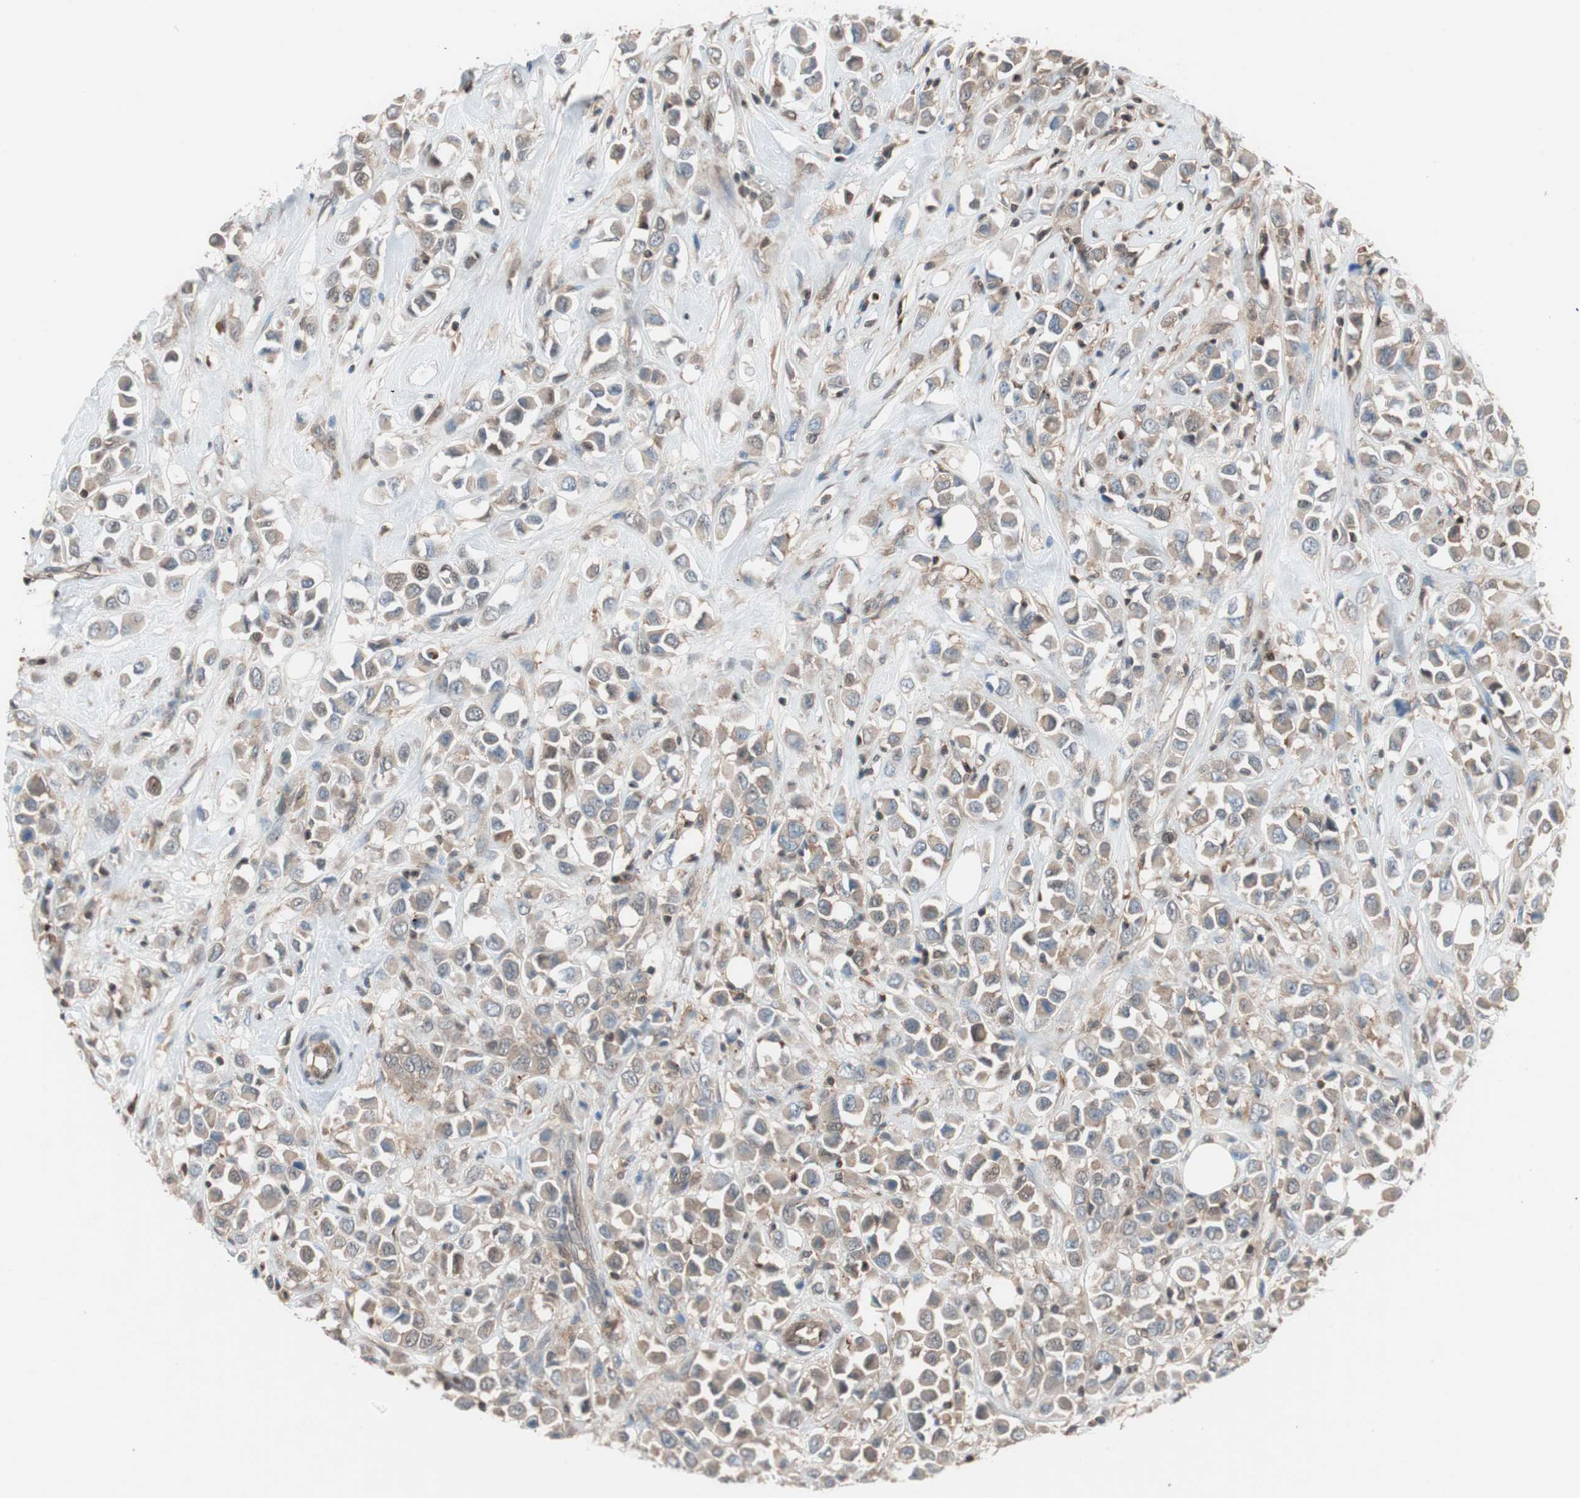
{"staining": {"intensity": "weak", "quantity": ">75%", "location": "cytoplasmic/membranous"}, "tissue": "breast cancer", "cell_type": "Tumor cells", "image_type": "cancer", "snomed": [{"axis": "morphology", "description": "Duct carcinoma"}, {"axis": "topography", "description": "Breast"}], "caption": "An image of human breast infiltrating ductal carcinoma stained for a protein demonstrates weak cytoplasmic/membranous brown staining in tumor cells. (DAB (3,3'-diaminobenzidine) = brown stain, brightfield microscopy at high magnification).", "gene": "GALT", "patient": {"sex": "female", "age": 61}}